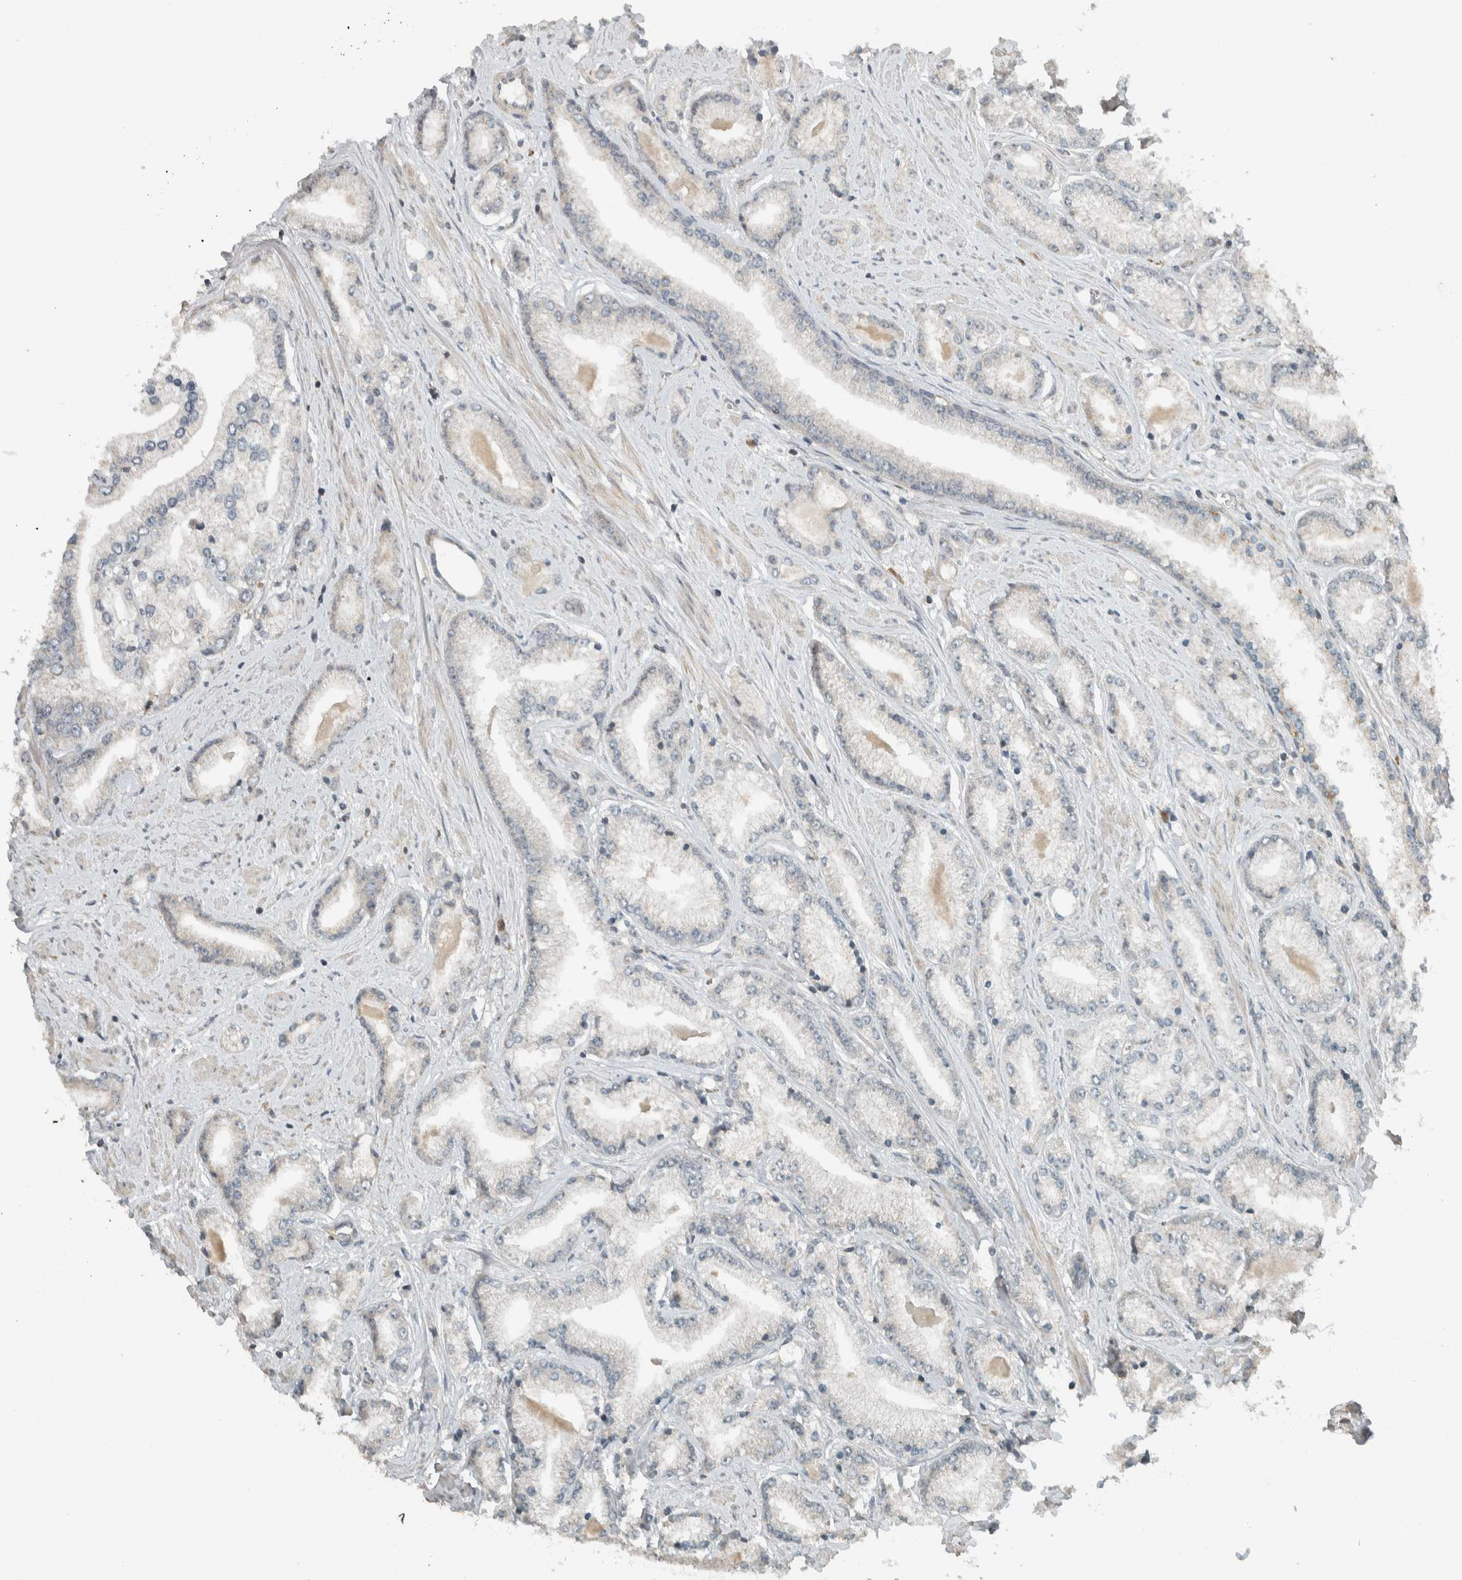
{"staining": {"intensity": "negative", "quantity": "none", "location": "none"}, "tissue": "prostate cancer", "cell_type": "Tumor cells", "image_type": "cancer", "snomed": [{"axis": "morphology", "description": "Adenocarcinoma, Low grade"}, {"axis": "topography", "description": "Prostate"}], "caption": "There is no significant staining in tumor cells of adenocarcinoma (low-grade) (prostate).", "gene": "SEL1L", "patient": {"sex": "male", "age": 62}}